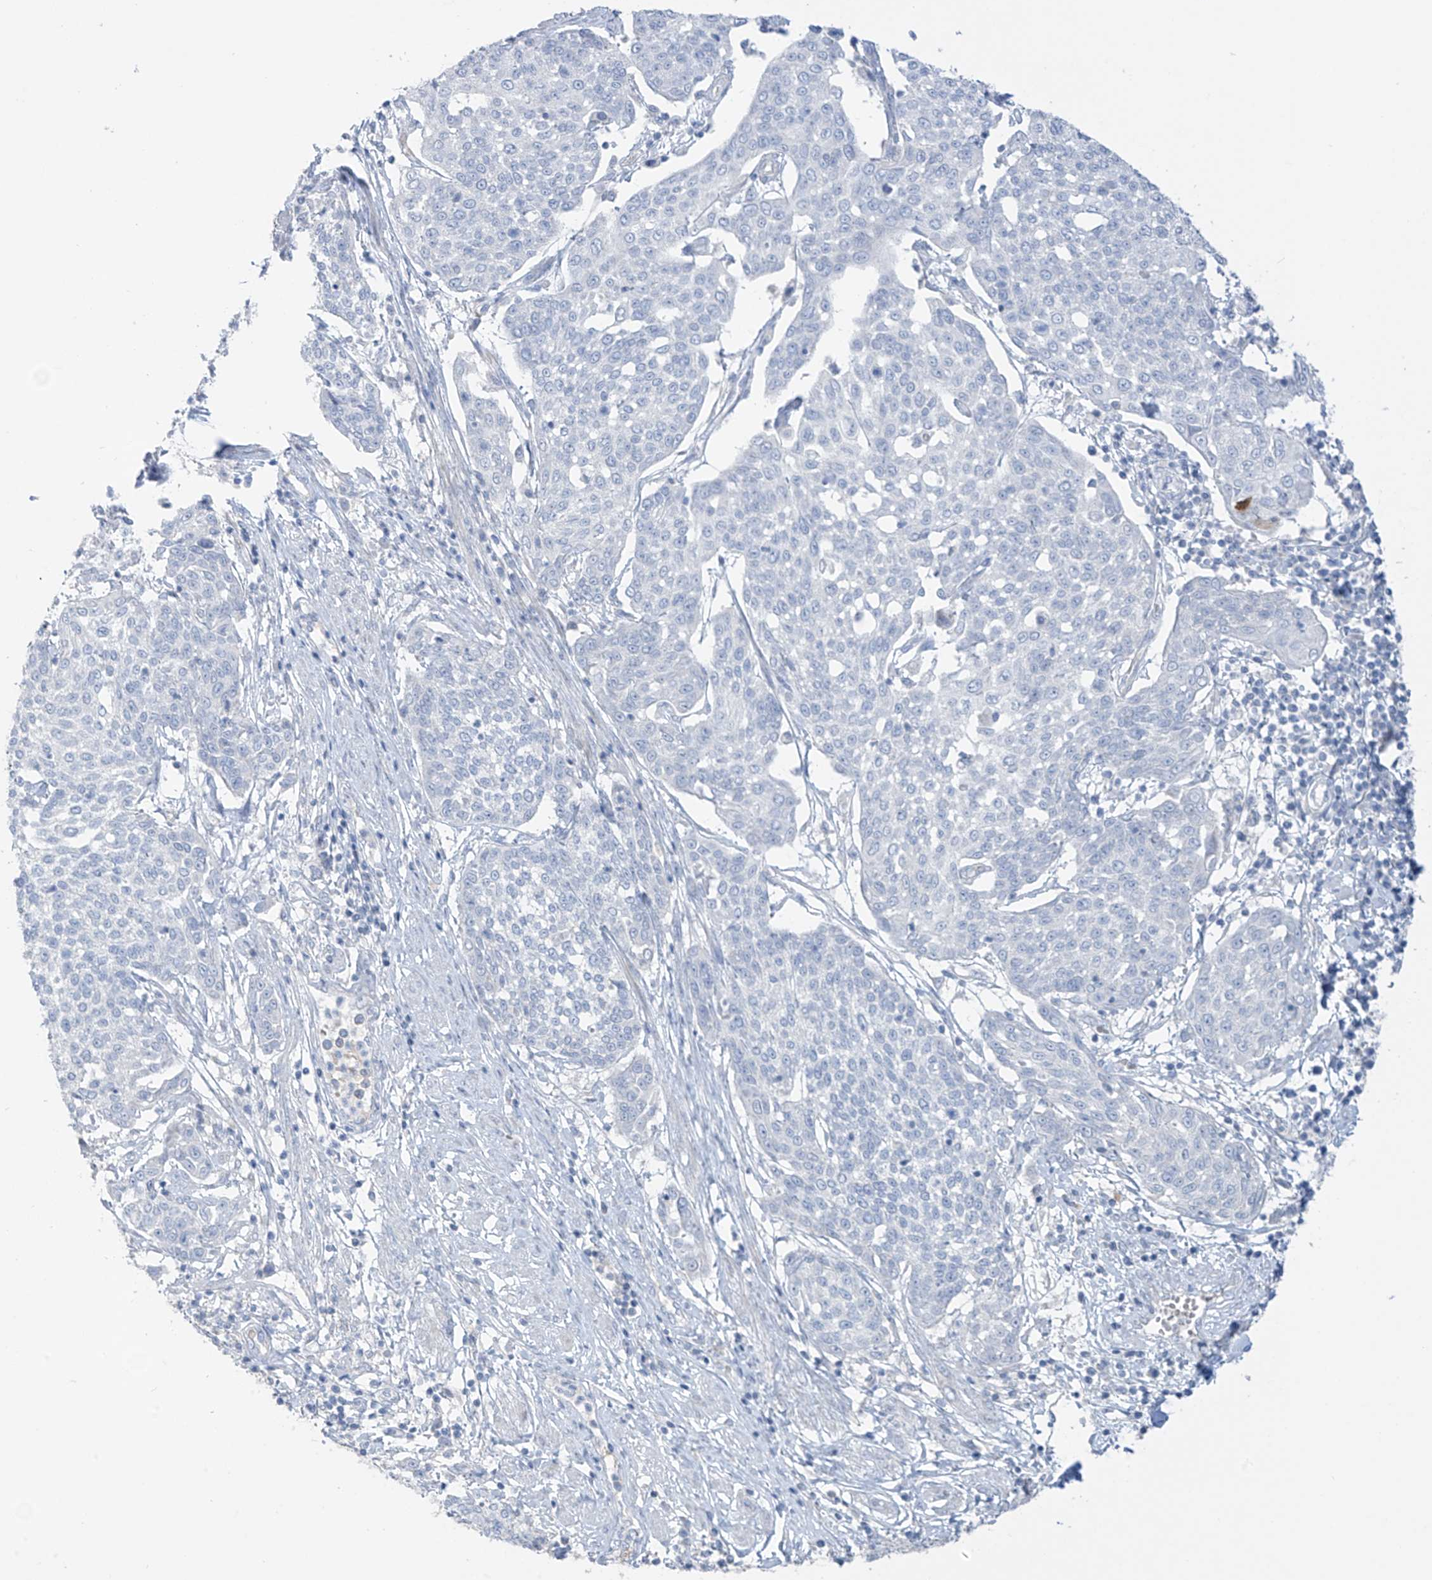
{"staining": {"intensity": "negative", "quantity": "none", "location": "none"}, "tissue": "cervical cancer", "cell_type": "Tumor cells", "image_type": "cancer", "snomed": [{"axis": "morphology", "description": "Squamous cell carcinoma, NOS"}, {"axis": "topography", "description": "Cervix"}], "caption": "Immunohistochemical staining of human cervical cancer (squamous cell carcinoma) exhibits no significant expression in tumor cells.", "gene": "ASPRV1", "patient": {"sex": "female", "age": 34}}